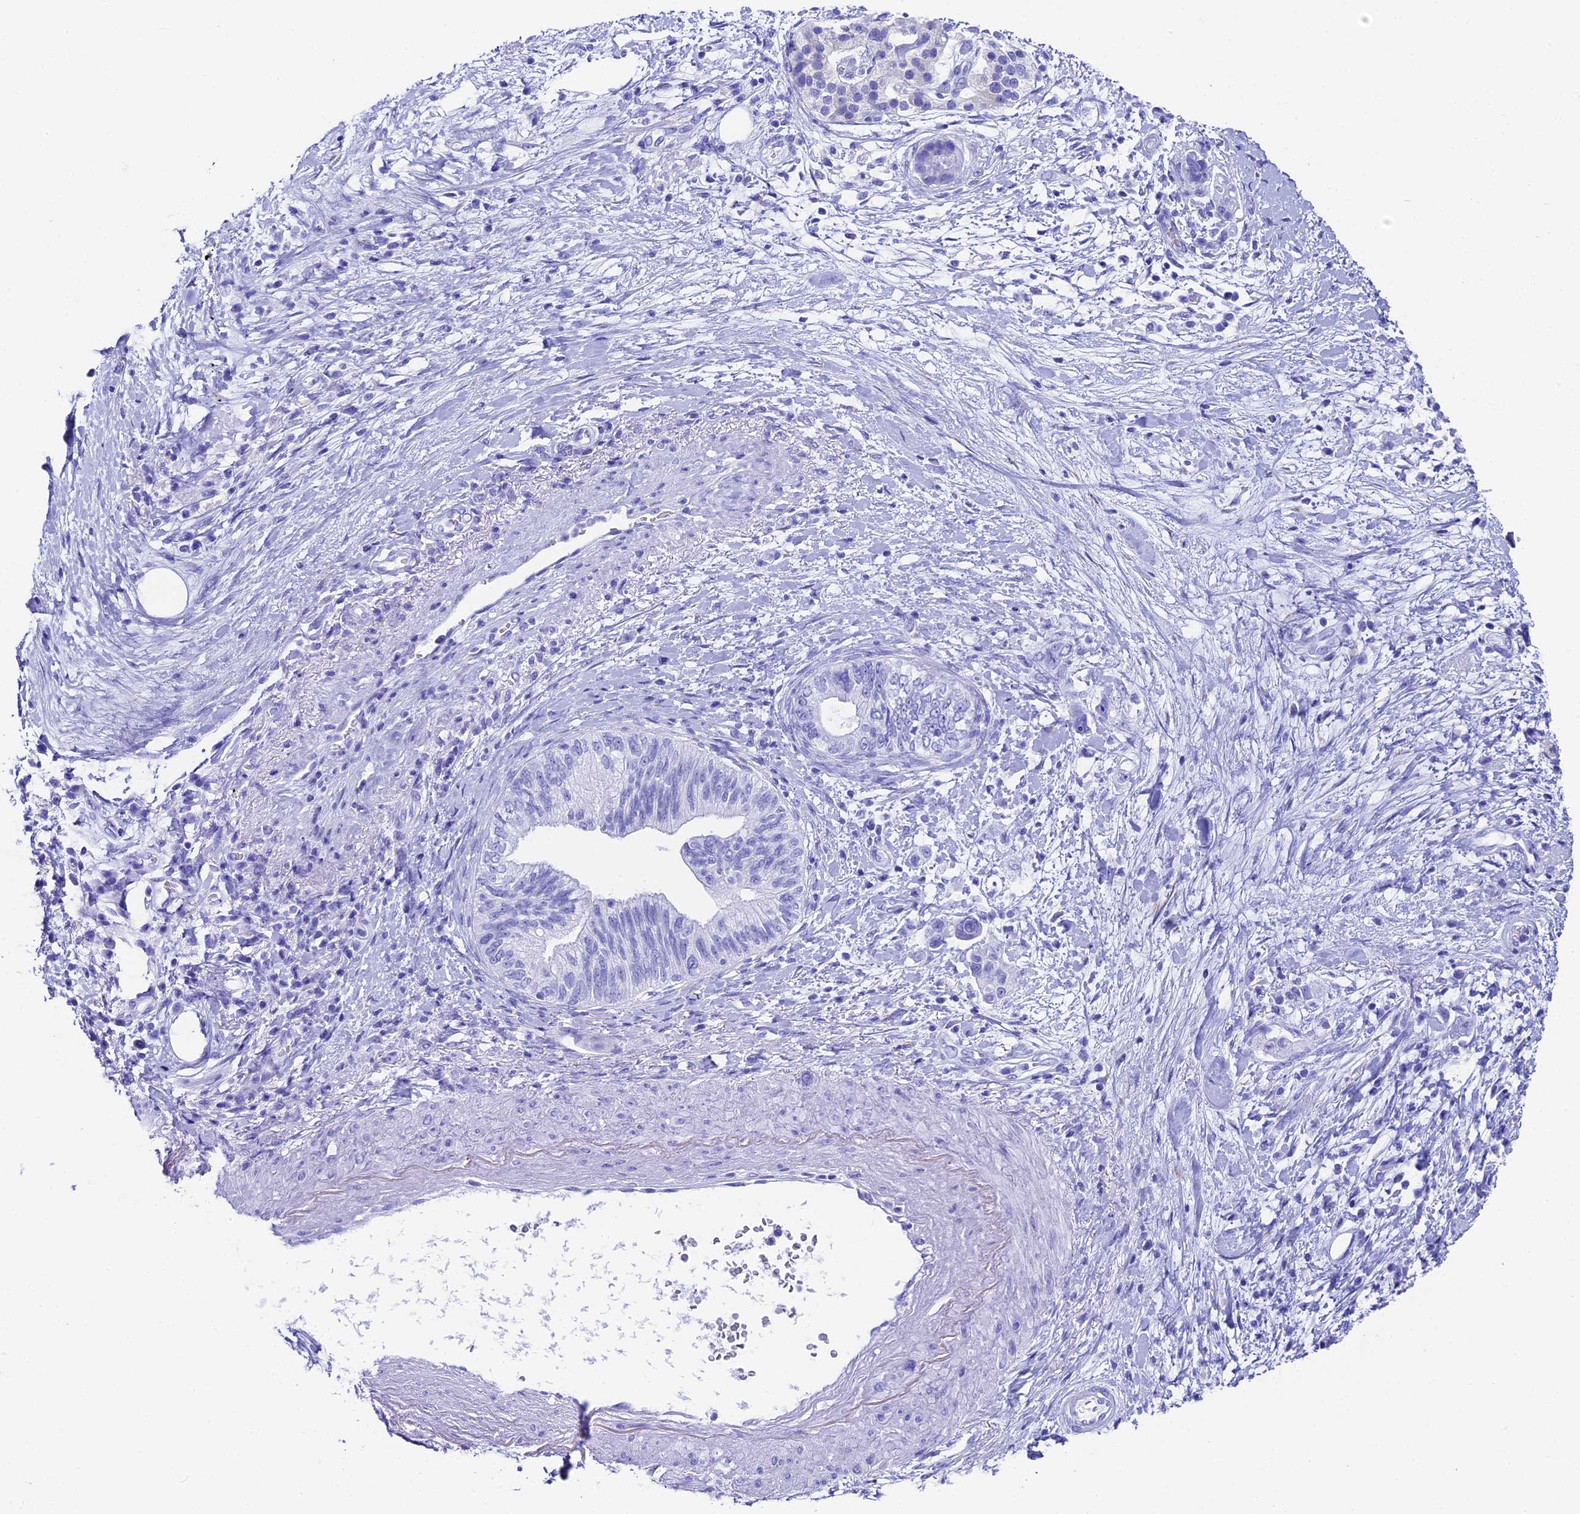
{"staining": {"intensity": "negative", "quantity": "none", "location": "none"}, "tissue": "pancreatic cancer", "cell_type": "Tumor cells", "image_type": "cancer", "snomed": [{"axis": "morphology", "description": "Adenocarcinoma, NOS"}, {"axis": "topography", "description": "Pancreas"}], "caption": "The photomicrograph demonstrates no staining of tumor cells in pancreatic cancer (adenocarcinoma).", "gene": "AP3B2", "patient": {"sex": "female", "age": 73}}